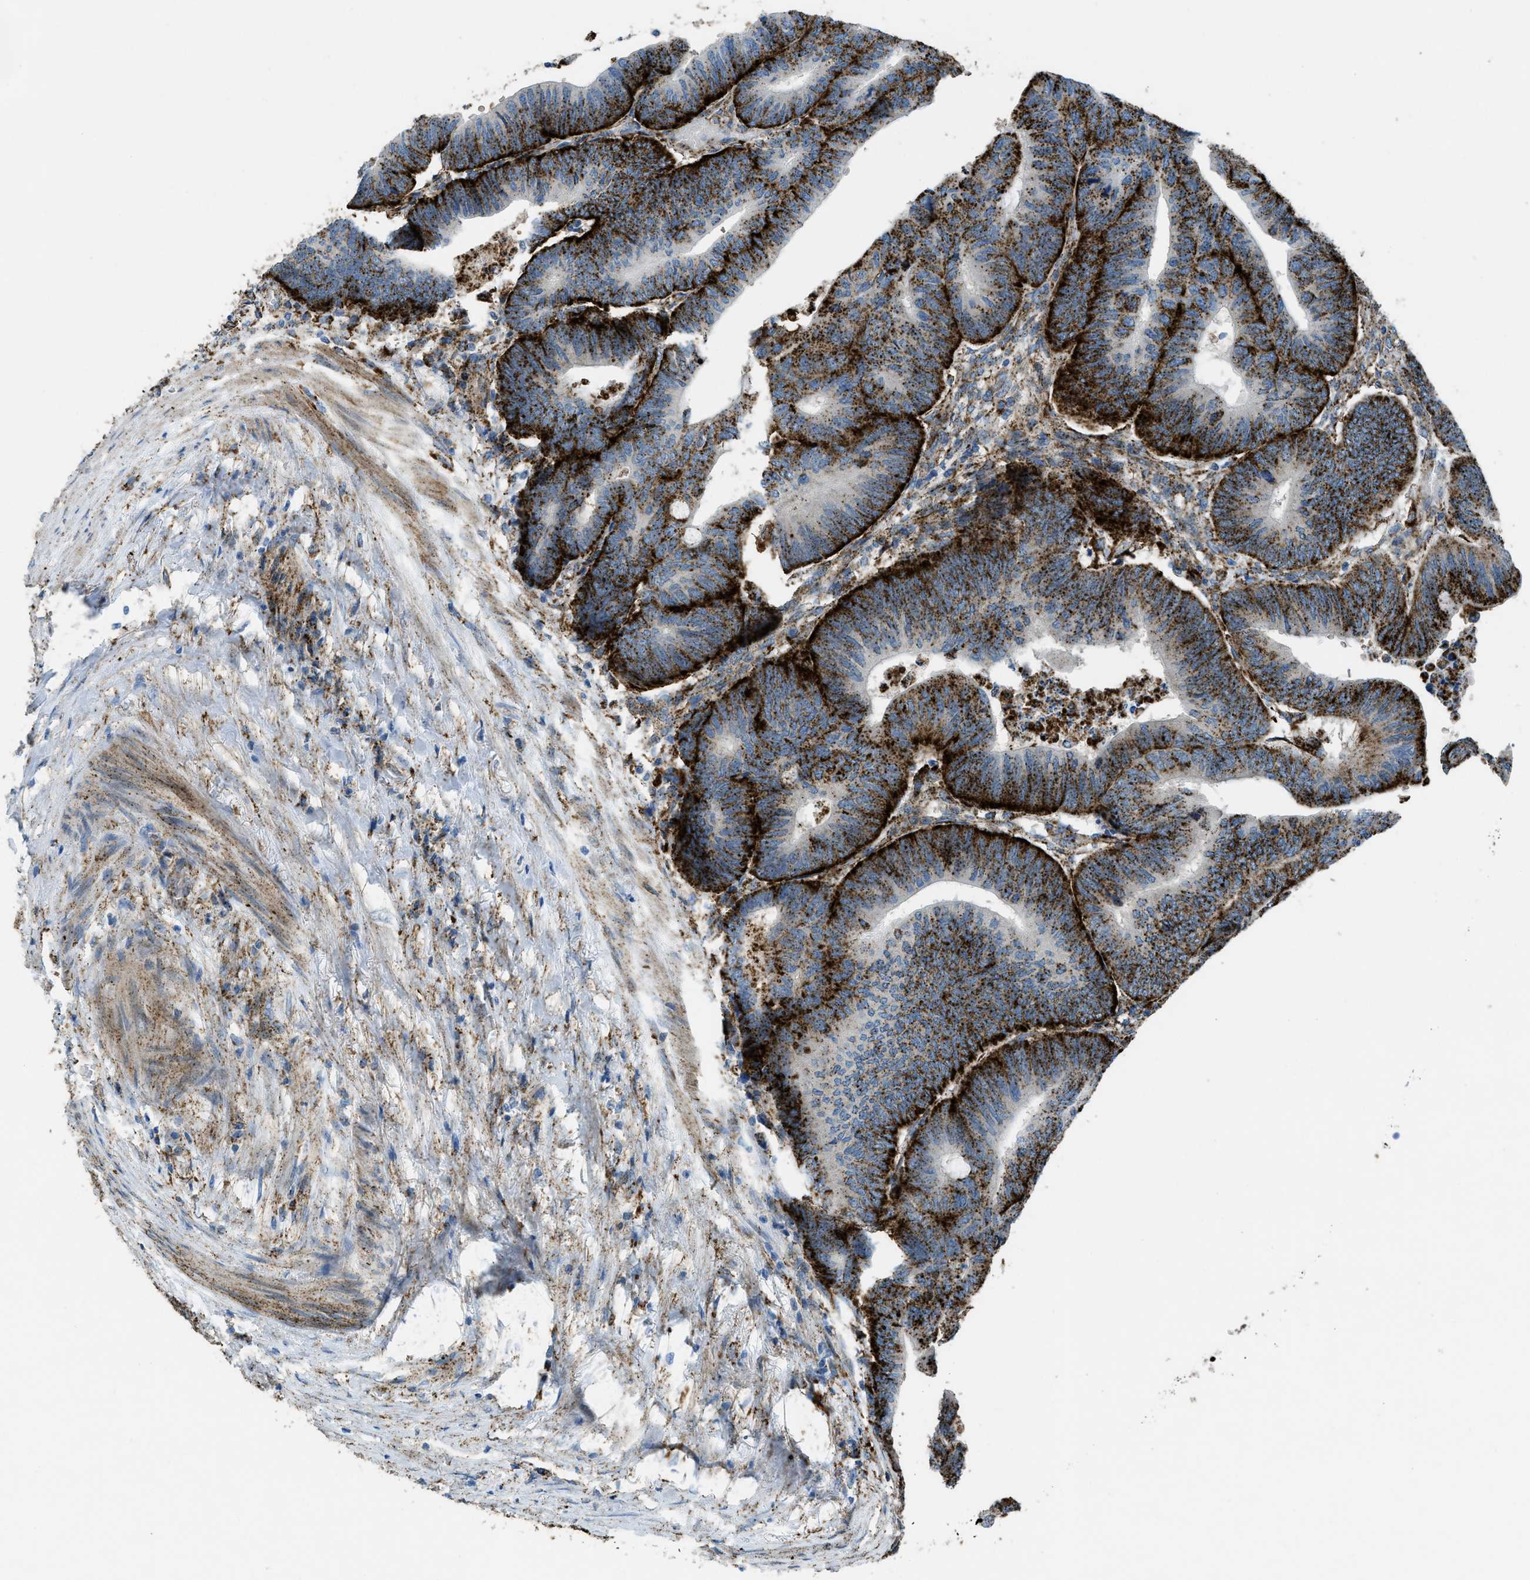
{"staining": {"intensity": "strong", "quantity": ">75%", "location": "cytoplasmic/membranous"}, "tissue": "colorectal cancer", "cell_type": "Tumor cells", "image_type": "cancer", "snomed": [{"axis": "morphology", "description": "Normal tissue, NOS"}, {"axis": "morphology", "description": "Adenocarcinoma, NOS"}, {"axis": "topography", "description": "Rectum"}, {"axis": "topography", "description": "Peripheral nerve tissue"}], "caption": "Tumor cells reveal high levels of strong cytoplasmic/membranous positivity in about >75% of cells in human adenocarcinoma (colorectal). (brown staining indicates protein expression, while blue staining denotes nuclei).", "gene": "SCARB2", "patient": {"sex": "male", "age": 92}}